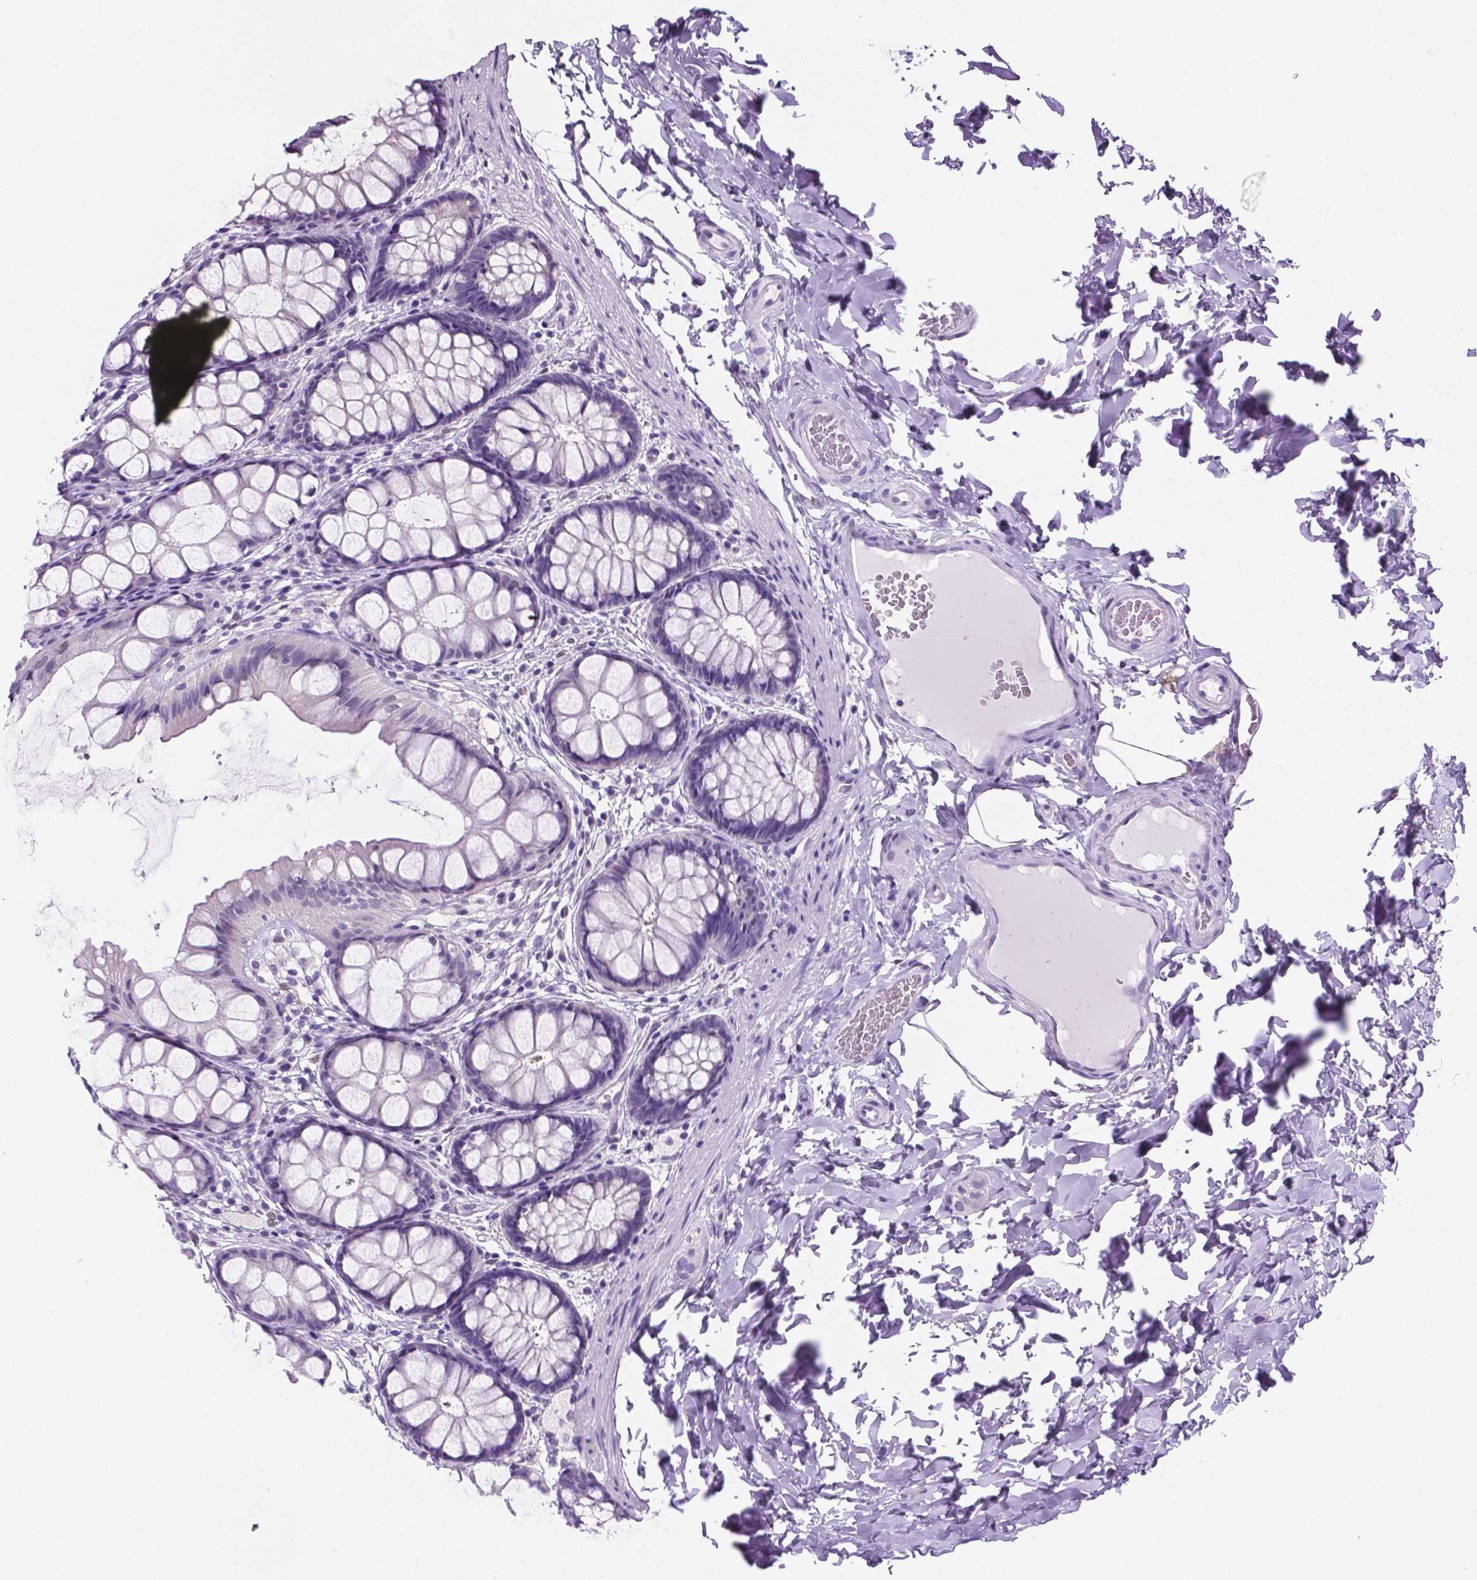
{"staining": {"intensity": "negative", "quantity": "none", "location": "none"}, "tissue": "colon", "cell_type": "Endothelial cells", "image_type": "normal", "snomed": [{"axis": "morphology", "description": "Normal tissue, NOS"}, {"axis": "topography", "description": "Colon"}], "caption": "This is an immunohistochemistry (IHC) image of unremarkable colon. There is no staining in endothelial cells.", "gene": "TMEM210", "patient": {"sex": "male", "age": 47}}